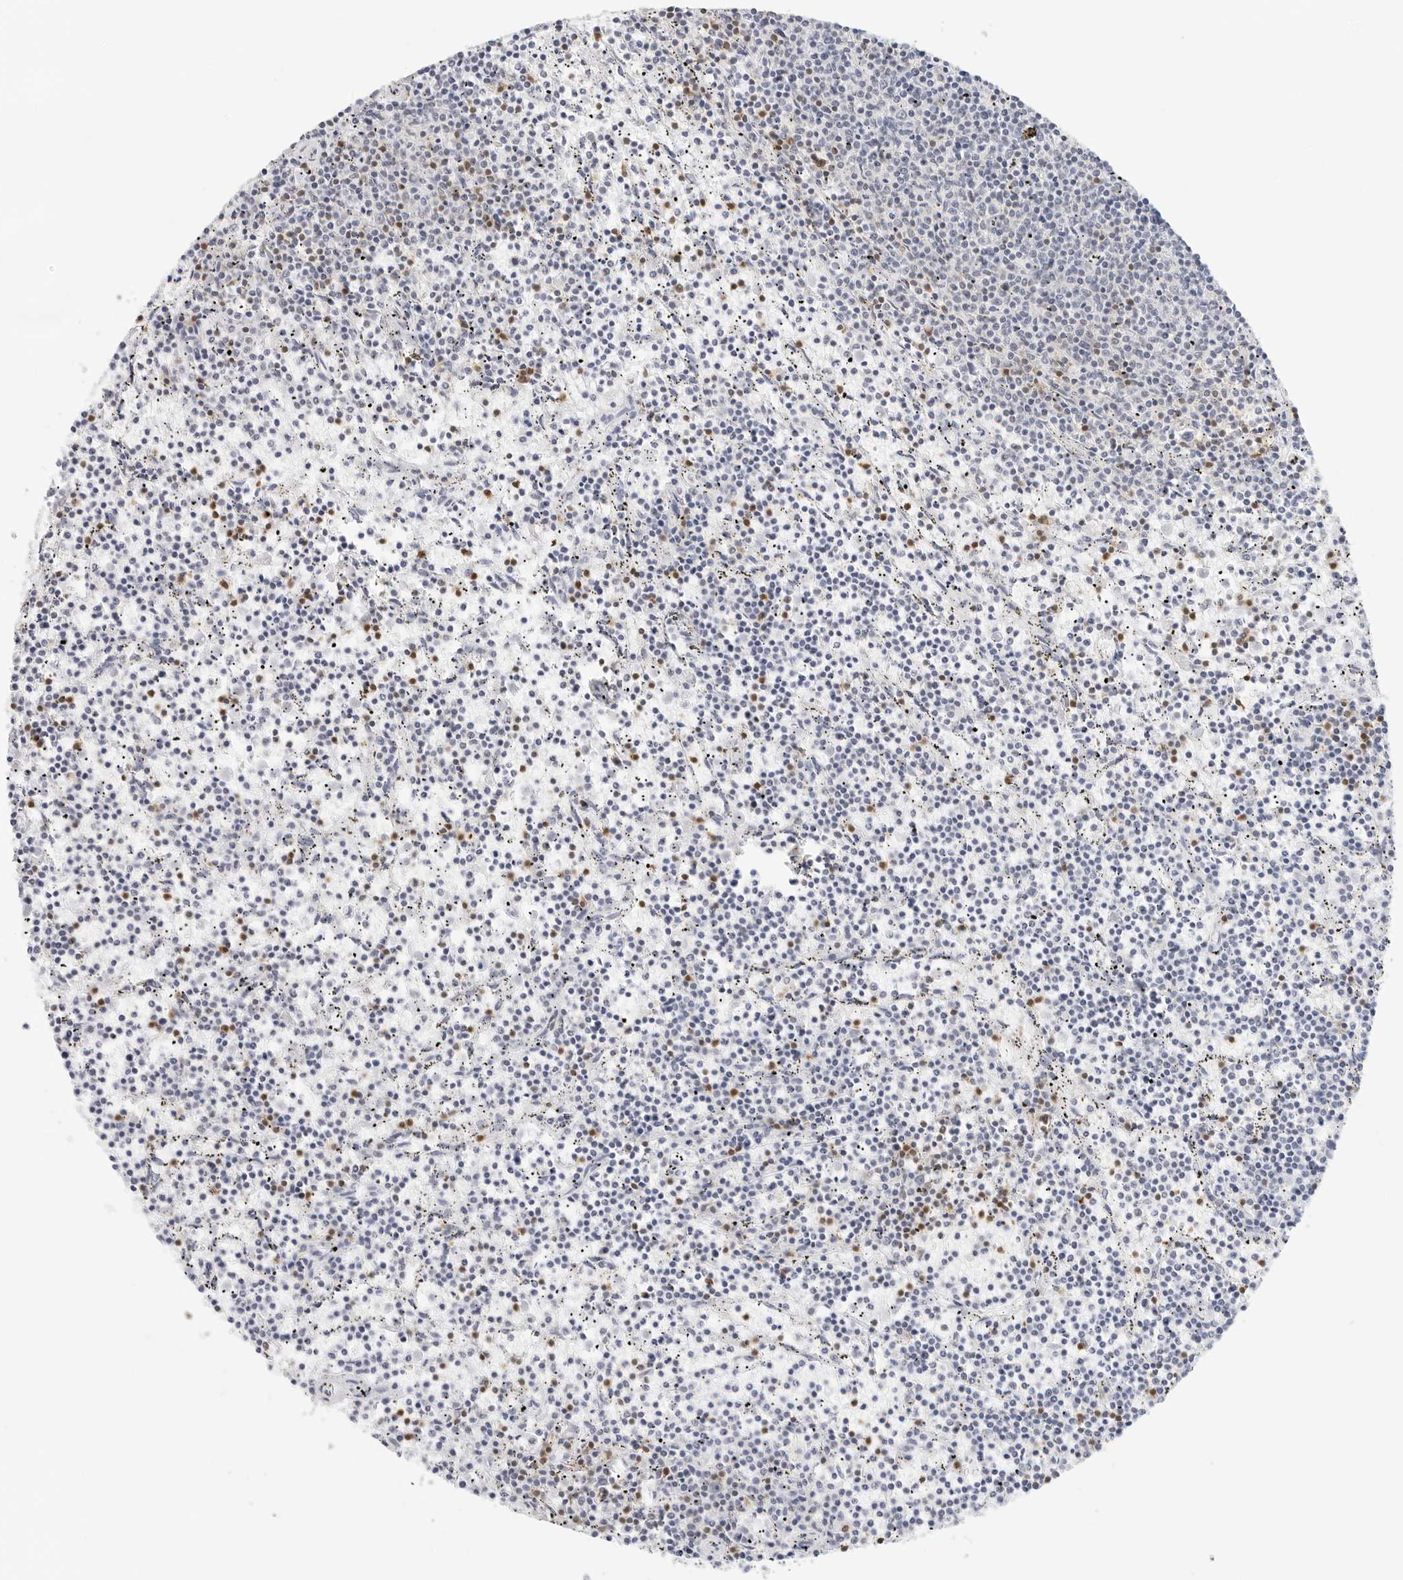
{"staining": {"intensity": "negative", "quantity": "none", "location": "none"}, "tissue": "lymphoma", "cell_type": "Tumor cells", "image_type": "cancer", "snomed": [{"axis": "morphology", "description": "Malignant lymphoma, non-Hodgkin's type, Low grade"}, {"axis": "topography", "description": "Spleen"}], "caption": "Immunohistochemistry (IHC) image of neoplastic tissue: malignant lymphoma, non-Hodgkin's type (low-grade) stained with DAB displays no significant protein positivity in tumor cells.", "gene": "SLC9A3R1", "patient": {"sex": "female", "age": 50}}